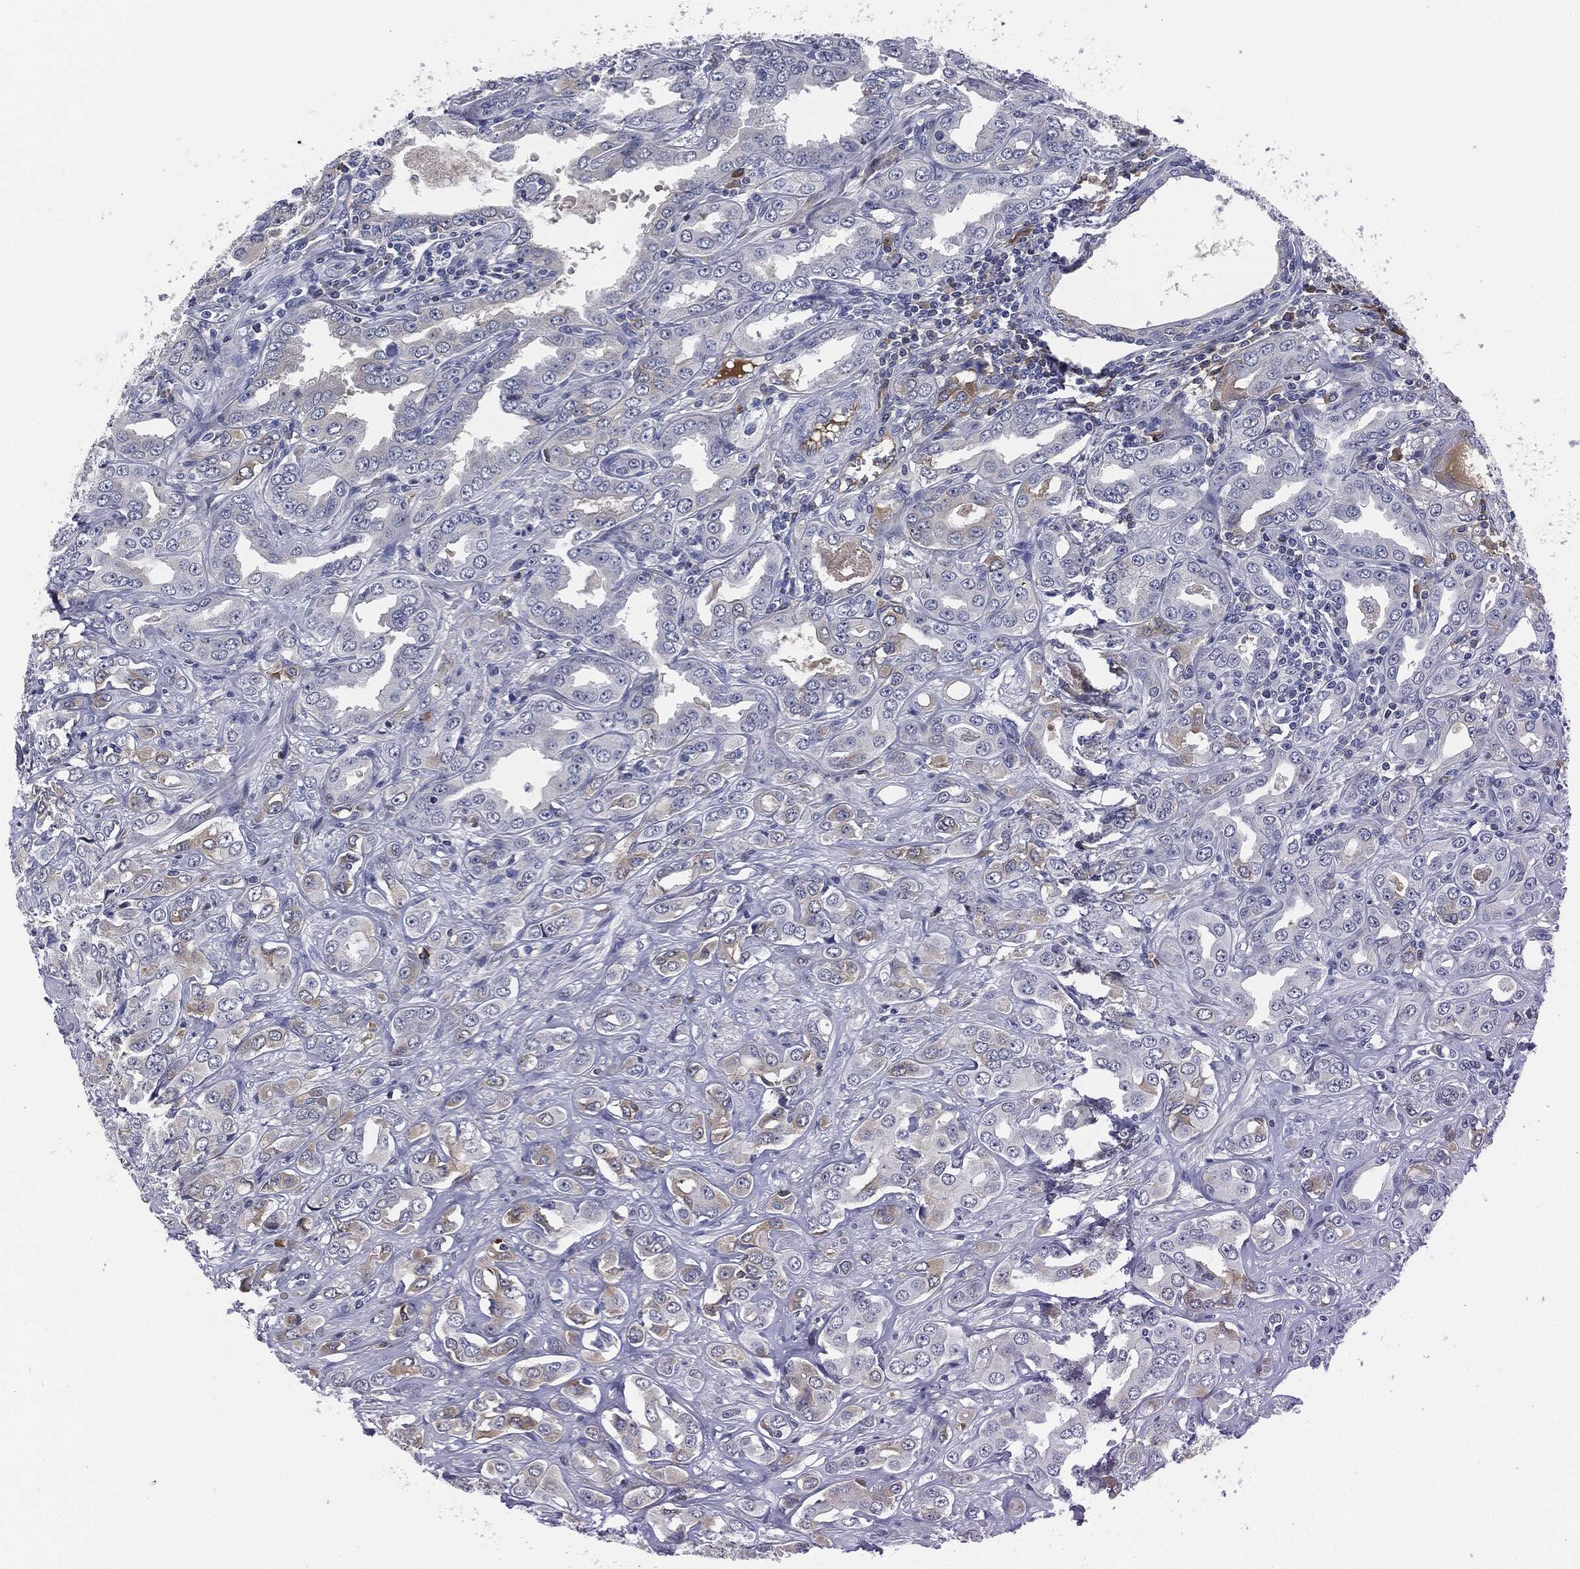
{"staining": {"intensity": "negative", "quantity": "none", "location": "none"}, "tissue": "prostate cancer", "cell_type": "Tumor cells", "image_type": "cancer", "snomed": [{"axis": "morphology", "description": "Adenocarcinoma, NOS"}, {"axis": "topography", "description": "Prostate and seminal vesicle, NOS"}, {"axis": "topography", "description": "Prostate"}], "caption": "There is no significant positivity in tumor cells of adenocarcinoma (prostate).", "gene": "SIGLEC7", "patient": {"sex": "male", "age": 69}}